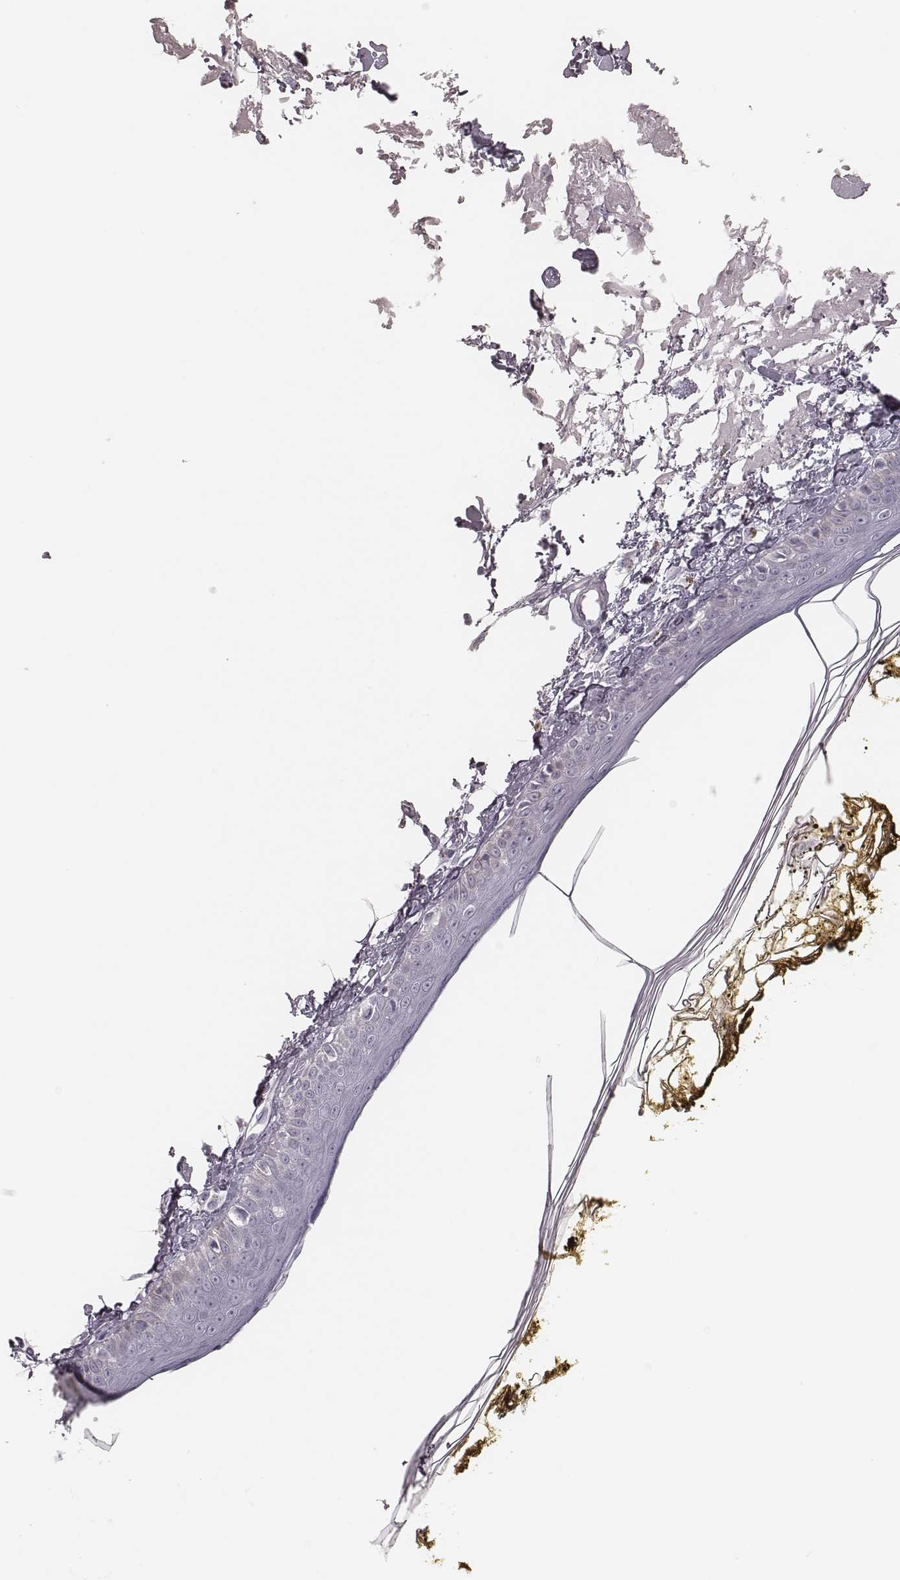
{"staining": {"intensity": "negative", "quantity": "none", "location": "none"}, "tissue": "skin", "cell_type": "Fibroblasts", "image_type": "normal", "snomed": [{"axis": "morphology", "description": "Normal tissue, NOS"}, {"axis": "topography", "description": "Skin"}], "caption": "This is an IHC image of unremarkable skin. There is no expression in fibroblasts.", "gene": "ELANE", "patient": {"sex": "male", "age": 76}}